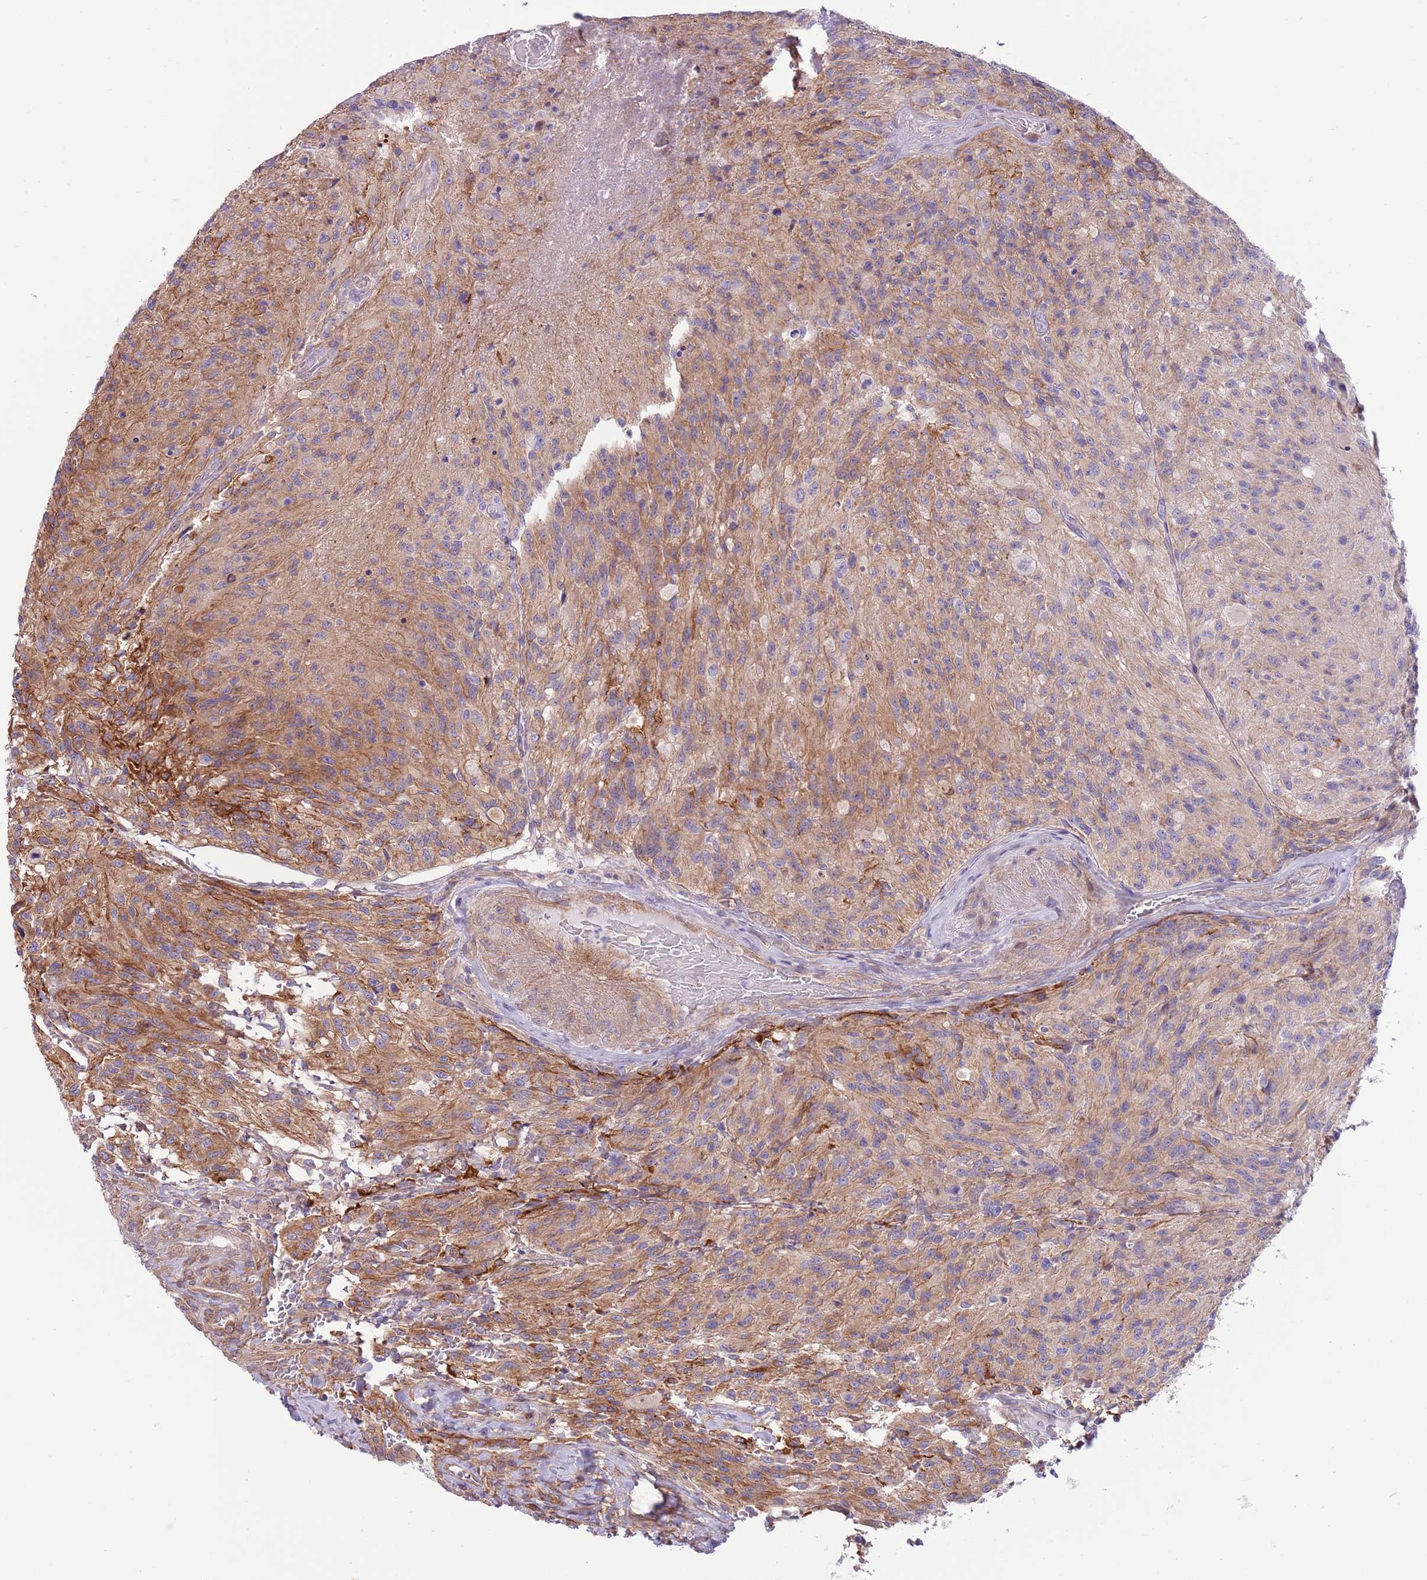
{"staining": {"intensity": "moderate", "quantity": "<25%", "location": "cytoplasmic/membranous"}, "tissue": "glioma", "cell_type": "Tumor cells", "image_type": "cancer", "snomed": [{"axis": "morphology", "description": "Normal tissue, NOS"}, {"axis": "morphology", "description": "Glioma, malignant, High grade"}, {"axis": "topography", "description": "Cerebral cortex"}], "caption": "DAB immunohistochemical staining of glioma demonstrates moderate cytoplasmic/membranous protein expression in about <25% of tumor cells.", "gene": "ZC4H2", "patient": {"sex": "male", "age": 56}}